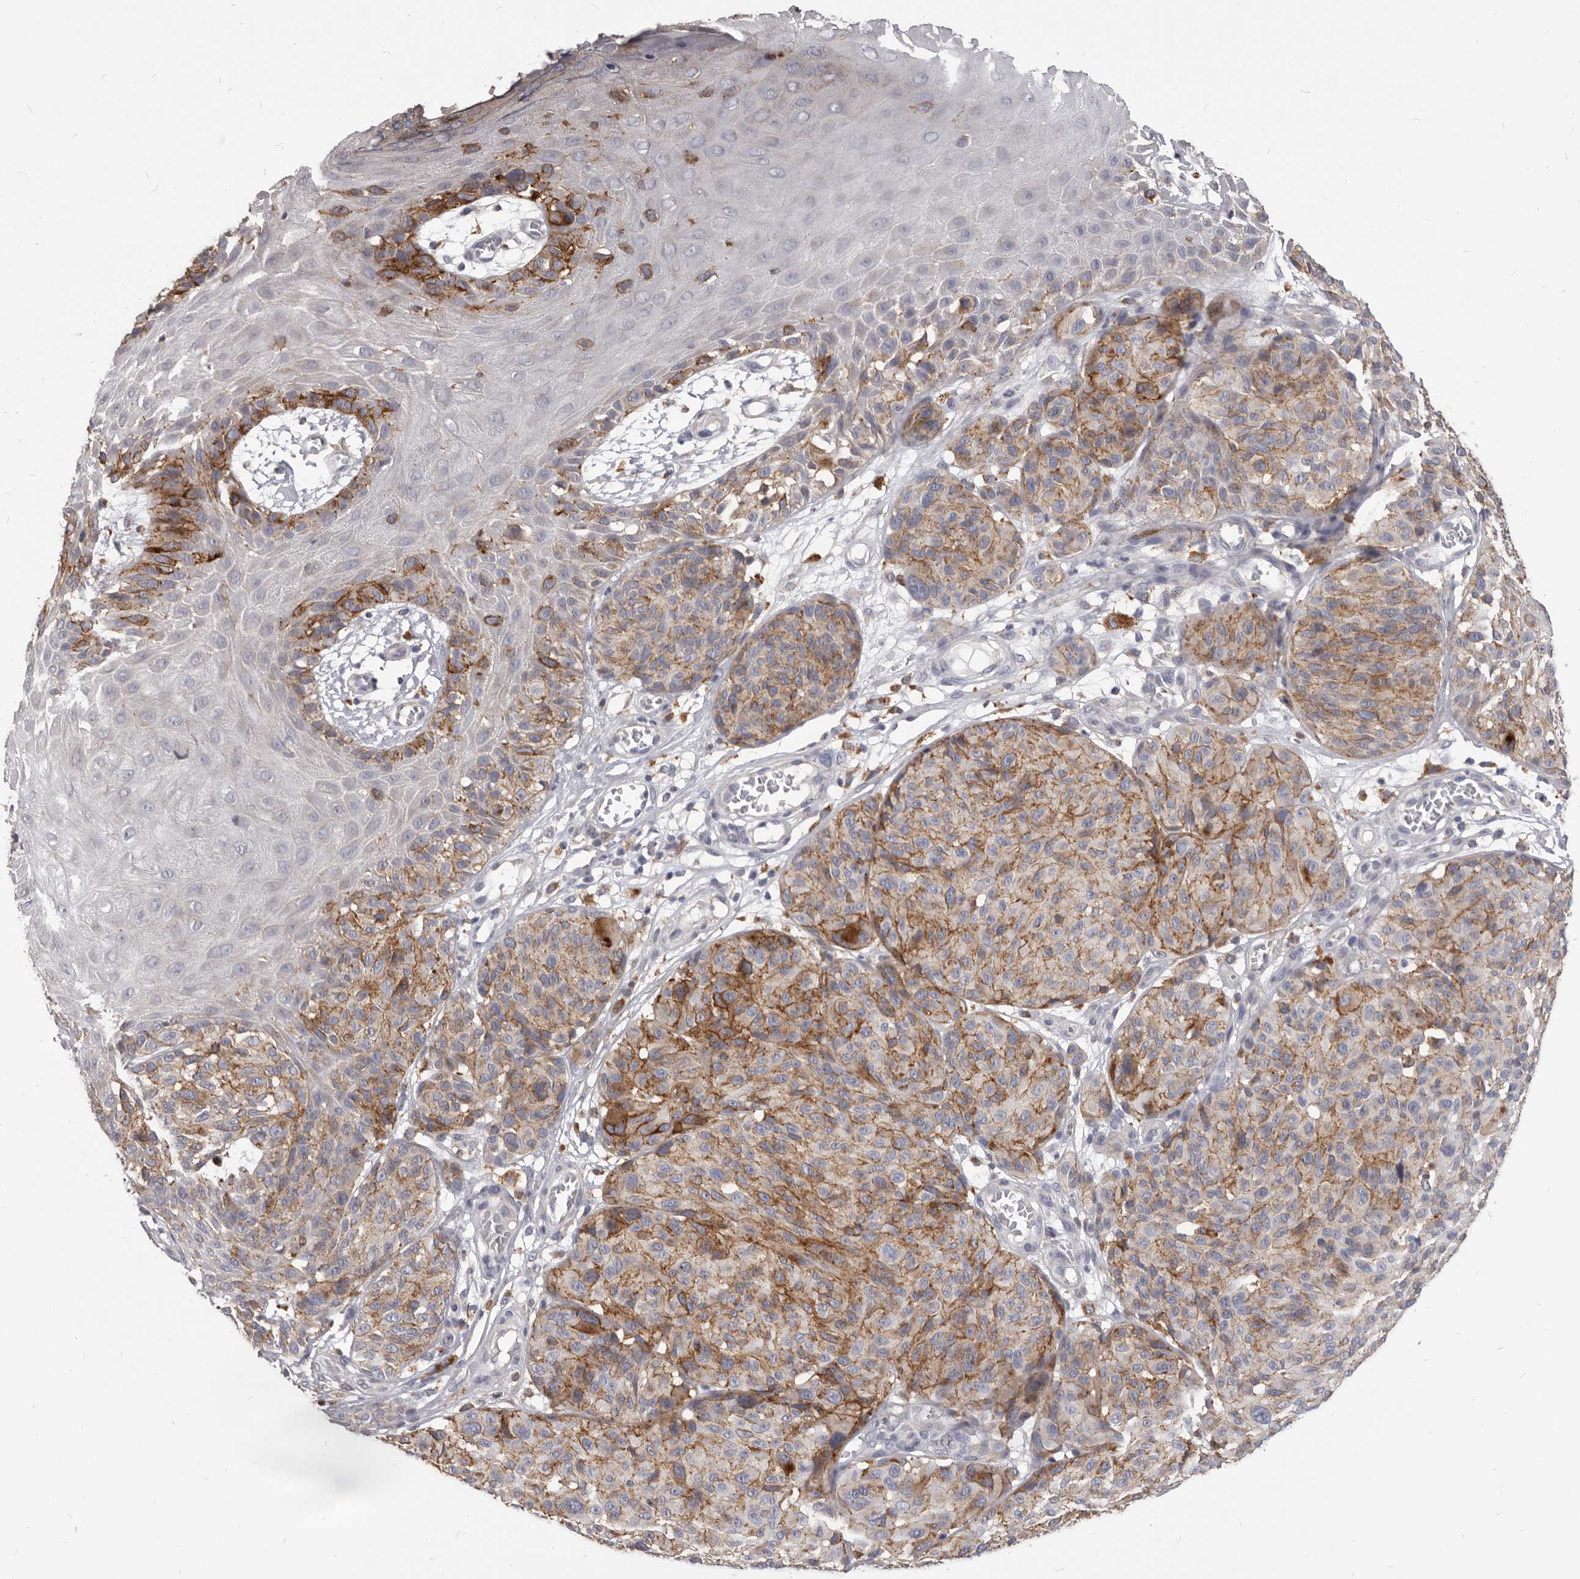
{"staining": {"intensity": "moderate", "quantity": ">75%", "location": "cytoplasmic/membranous"}, "tissue": "melanoma", "cell_type": "Tumor cells", "image_type": "cancer", "snomed": [{"axis": "morphology", "description": "Malignant melanoma, NOS"}, {"axis": "topography", "description": "Skin"}], "caption": "Human melanoma stained with a brown dye shows moderate cytoplasmic/membranous positive staining in approximately >75% of tumor cells.", "gene": "PI4K2A", "patient": {"sex": "male", "age": 83}}